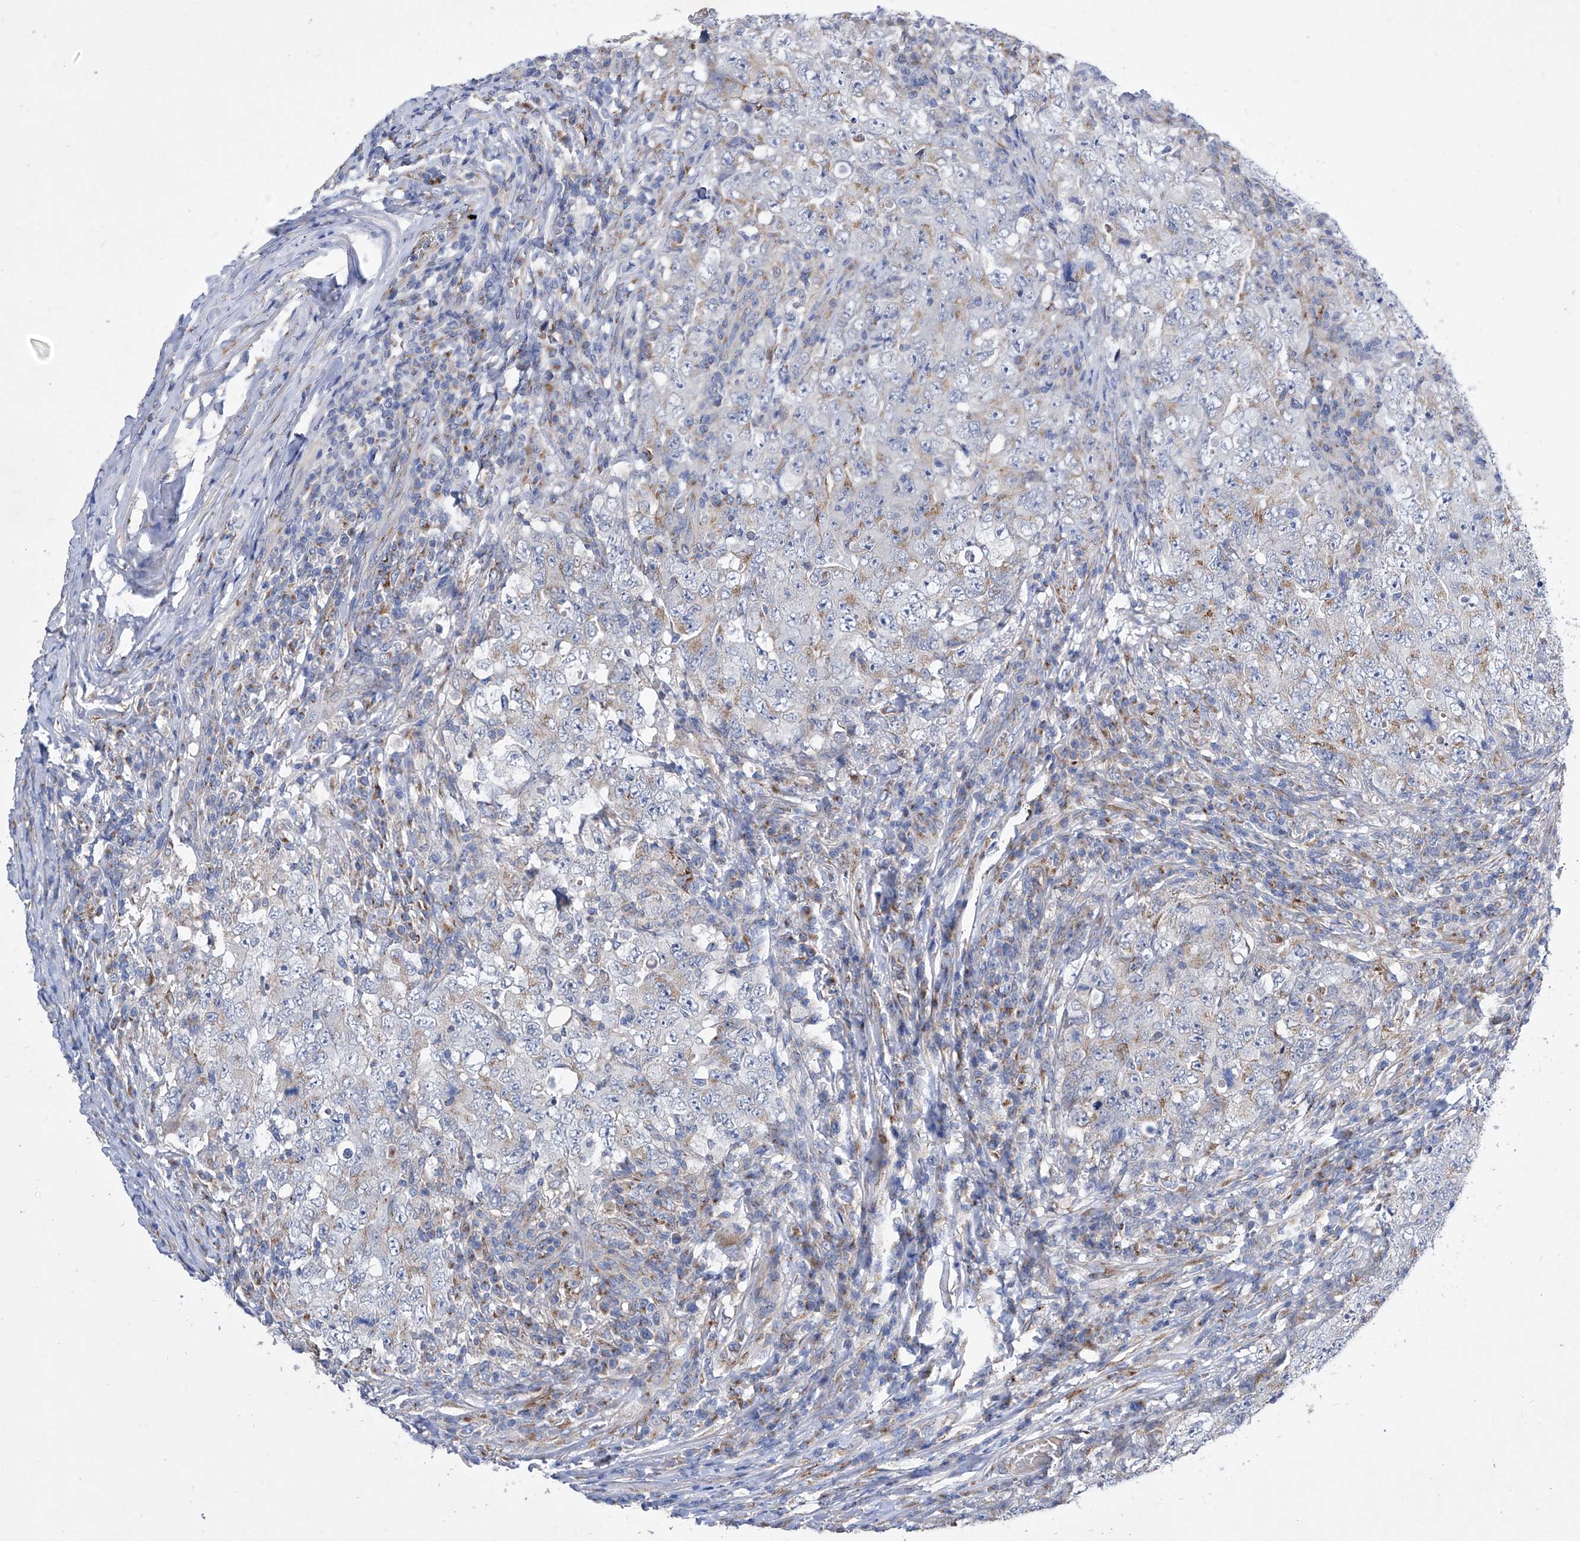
{"staining": {"intensity": "weak", "quantity": "<25%", "location": "cytoplasmic/membranous"}, "tissue": "testis cancer", "cell_type": "Tumor cells", "image_type": "cancer", "snomed": [{"axis": "morphology", "description": "Carcinoma, Embryonal, NOS"}, {"axis": "topography", "description": "Testis"}], "caption": "This is a histopathology image of immunohistochemistry staining of testis cancer, which shows no expression in tumor cells.", "gene": "TJAP1", "patient": {"sex": "male", "age": 26}}